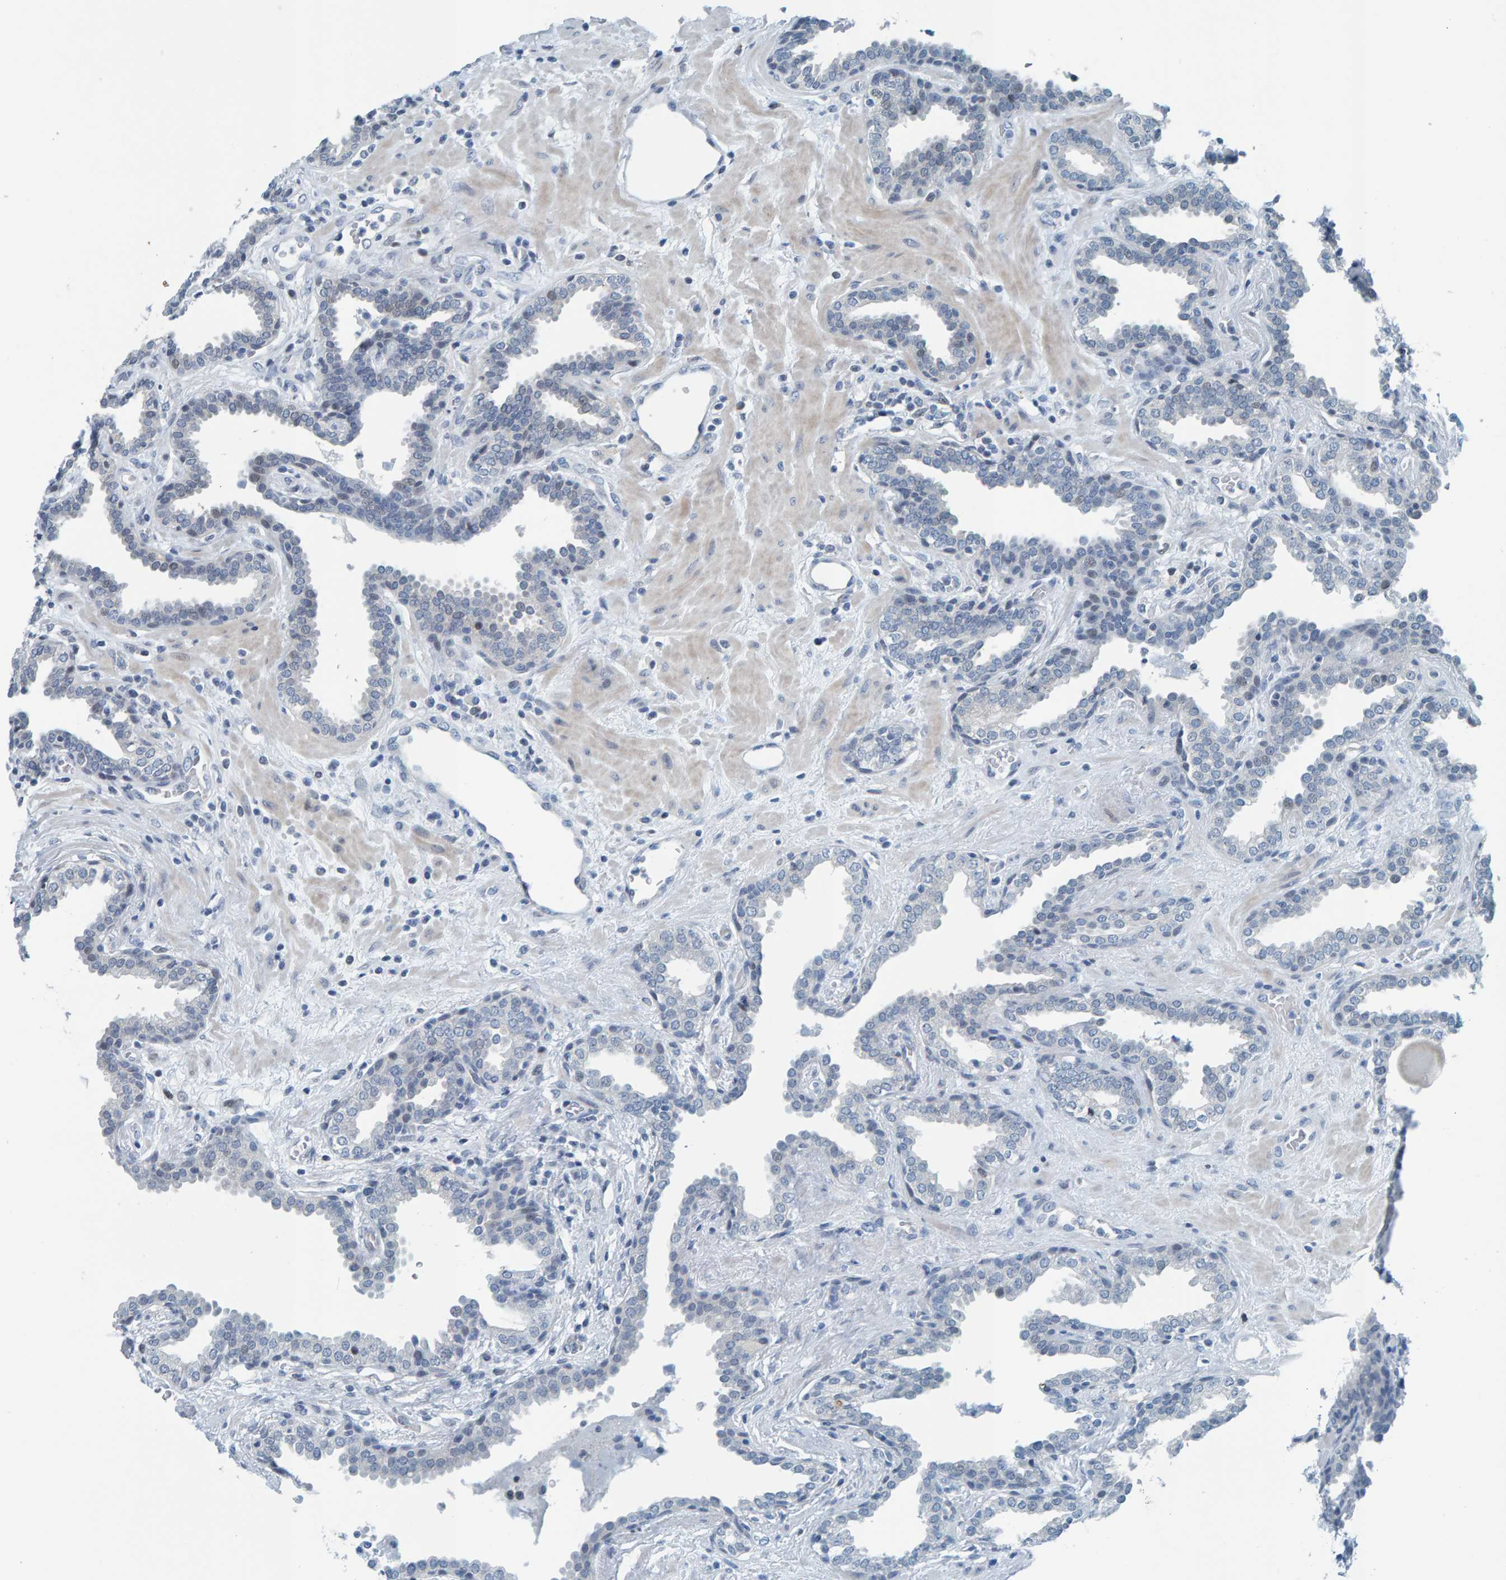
{"staining": {"intensity": "negative", "quantity": "none", "location": "none"}, "tissue": "prostate", "cell_type": "Glandular cells", "image_type": "normal", "snomed": [{"axis": "morphology", "description": "Normal tissue, NOS"}, {"axis": "topography", "description": "Prostate"}], "caption": "Immunohistochemistry (IHC) micrograph of unremarkable human prostate stained for a protein (brown), which shows no staining in glandular cells.", "gene": "CNP", "patient": {"sex": "male", "age": 51}}